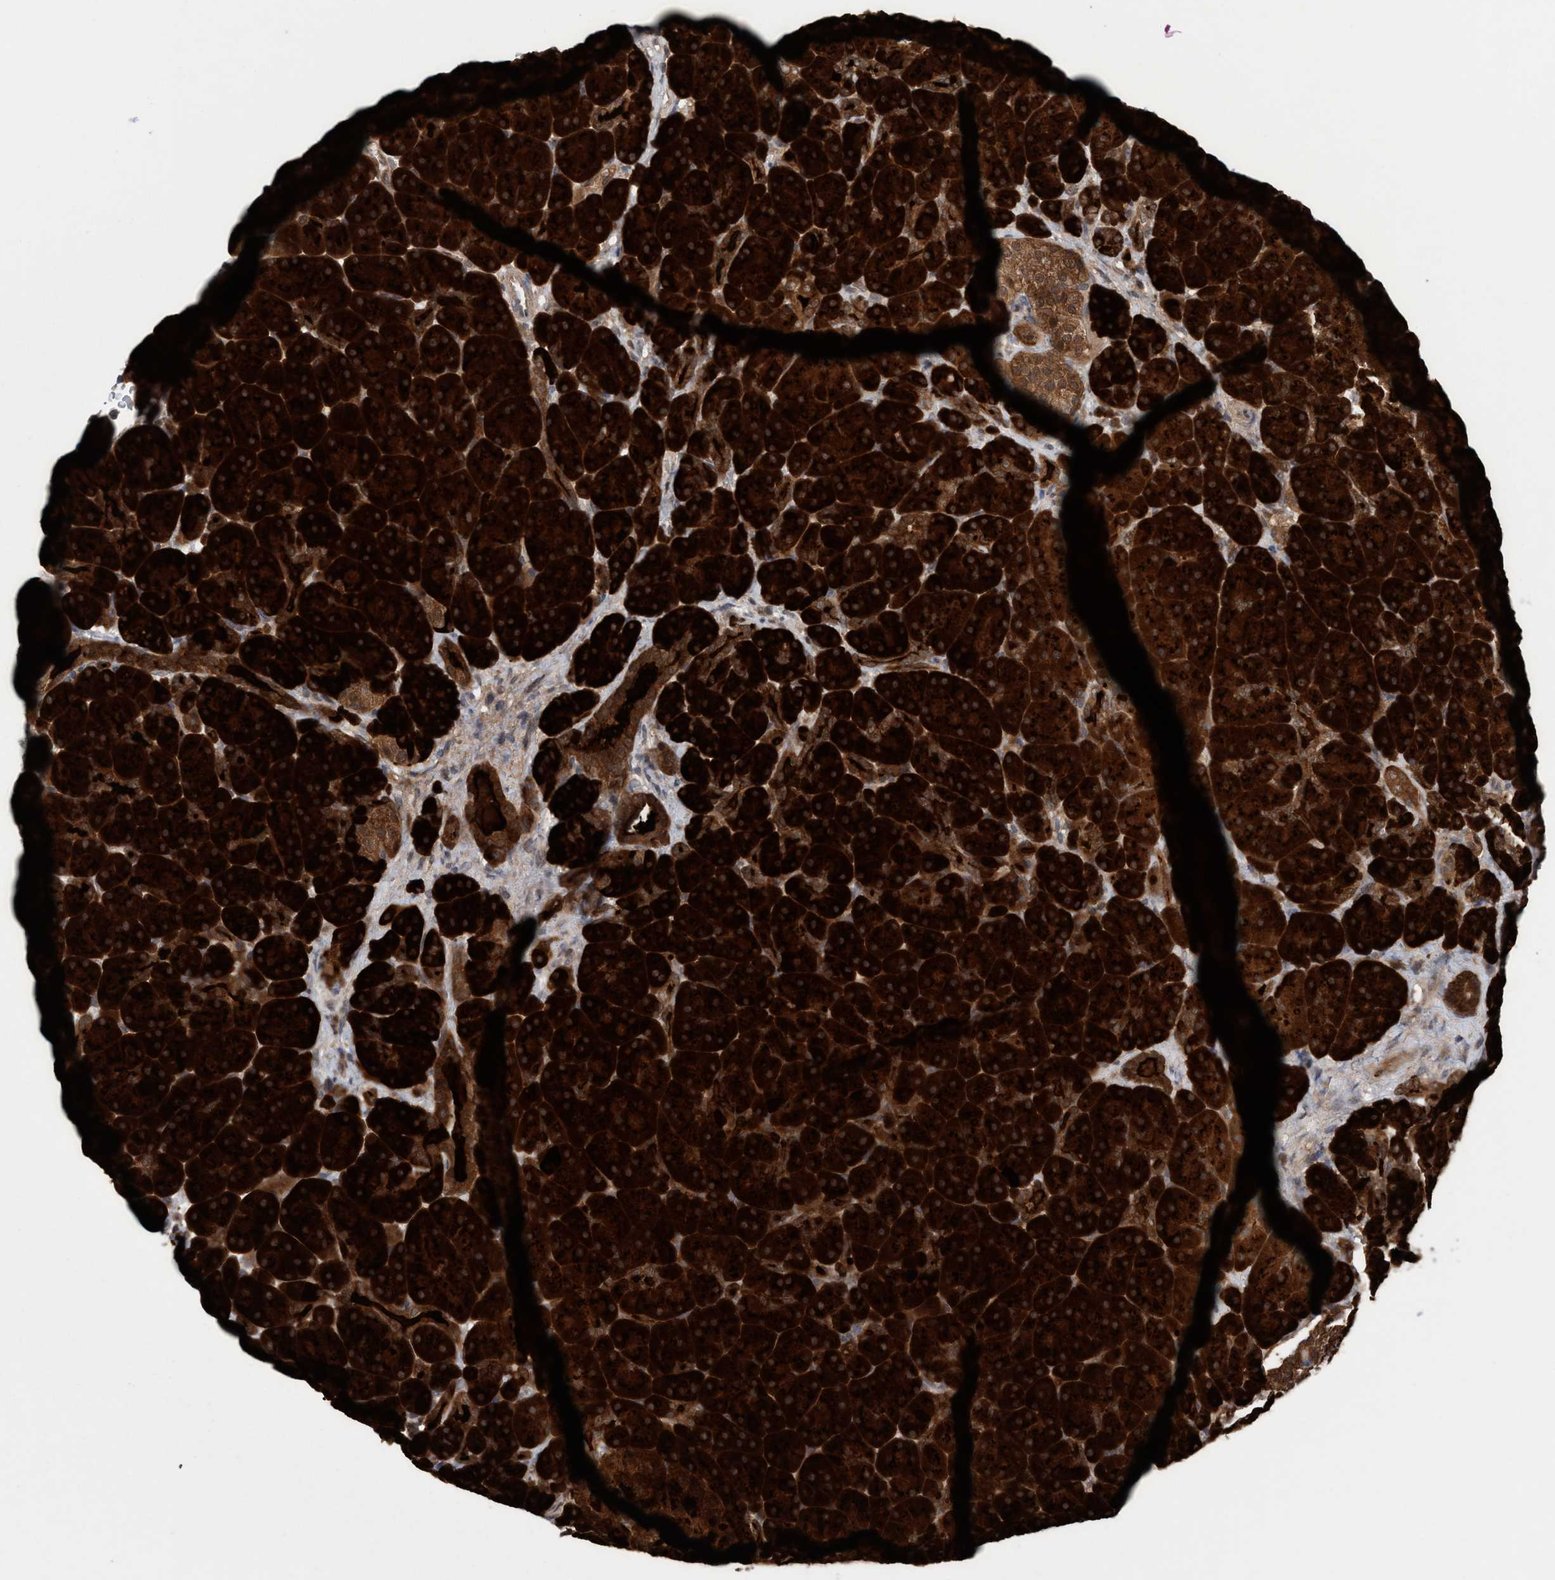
{"staining": {"intensity": "strong", "quantity": ">75%", "location": "cytoplasmic/membranous"}, "tissue": "pancreas", "cell_type": "Exocrine glandular cells", "image_type": "normal", "snomed": [{"axis": "morphology", "description": "Normal tissue, NOS"}, {"axis": "topography", "description": "Pancreas"}], "caption": "This photomicrograph demonstrates immunohistochemistry (IHC) staining of benign human pancreas, with high strong cytoplasmic/membranous staining in about >75% of exocrine glandular cells.", "gene": "GLOD4", "patient": {"sex": "male", "age": 66}}